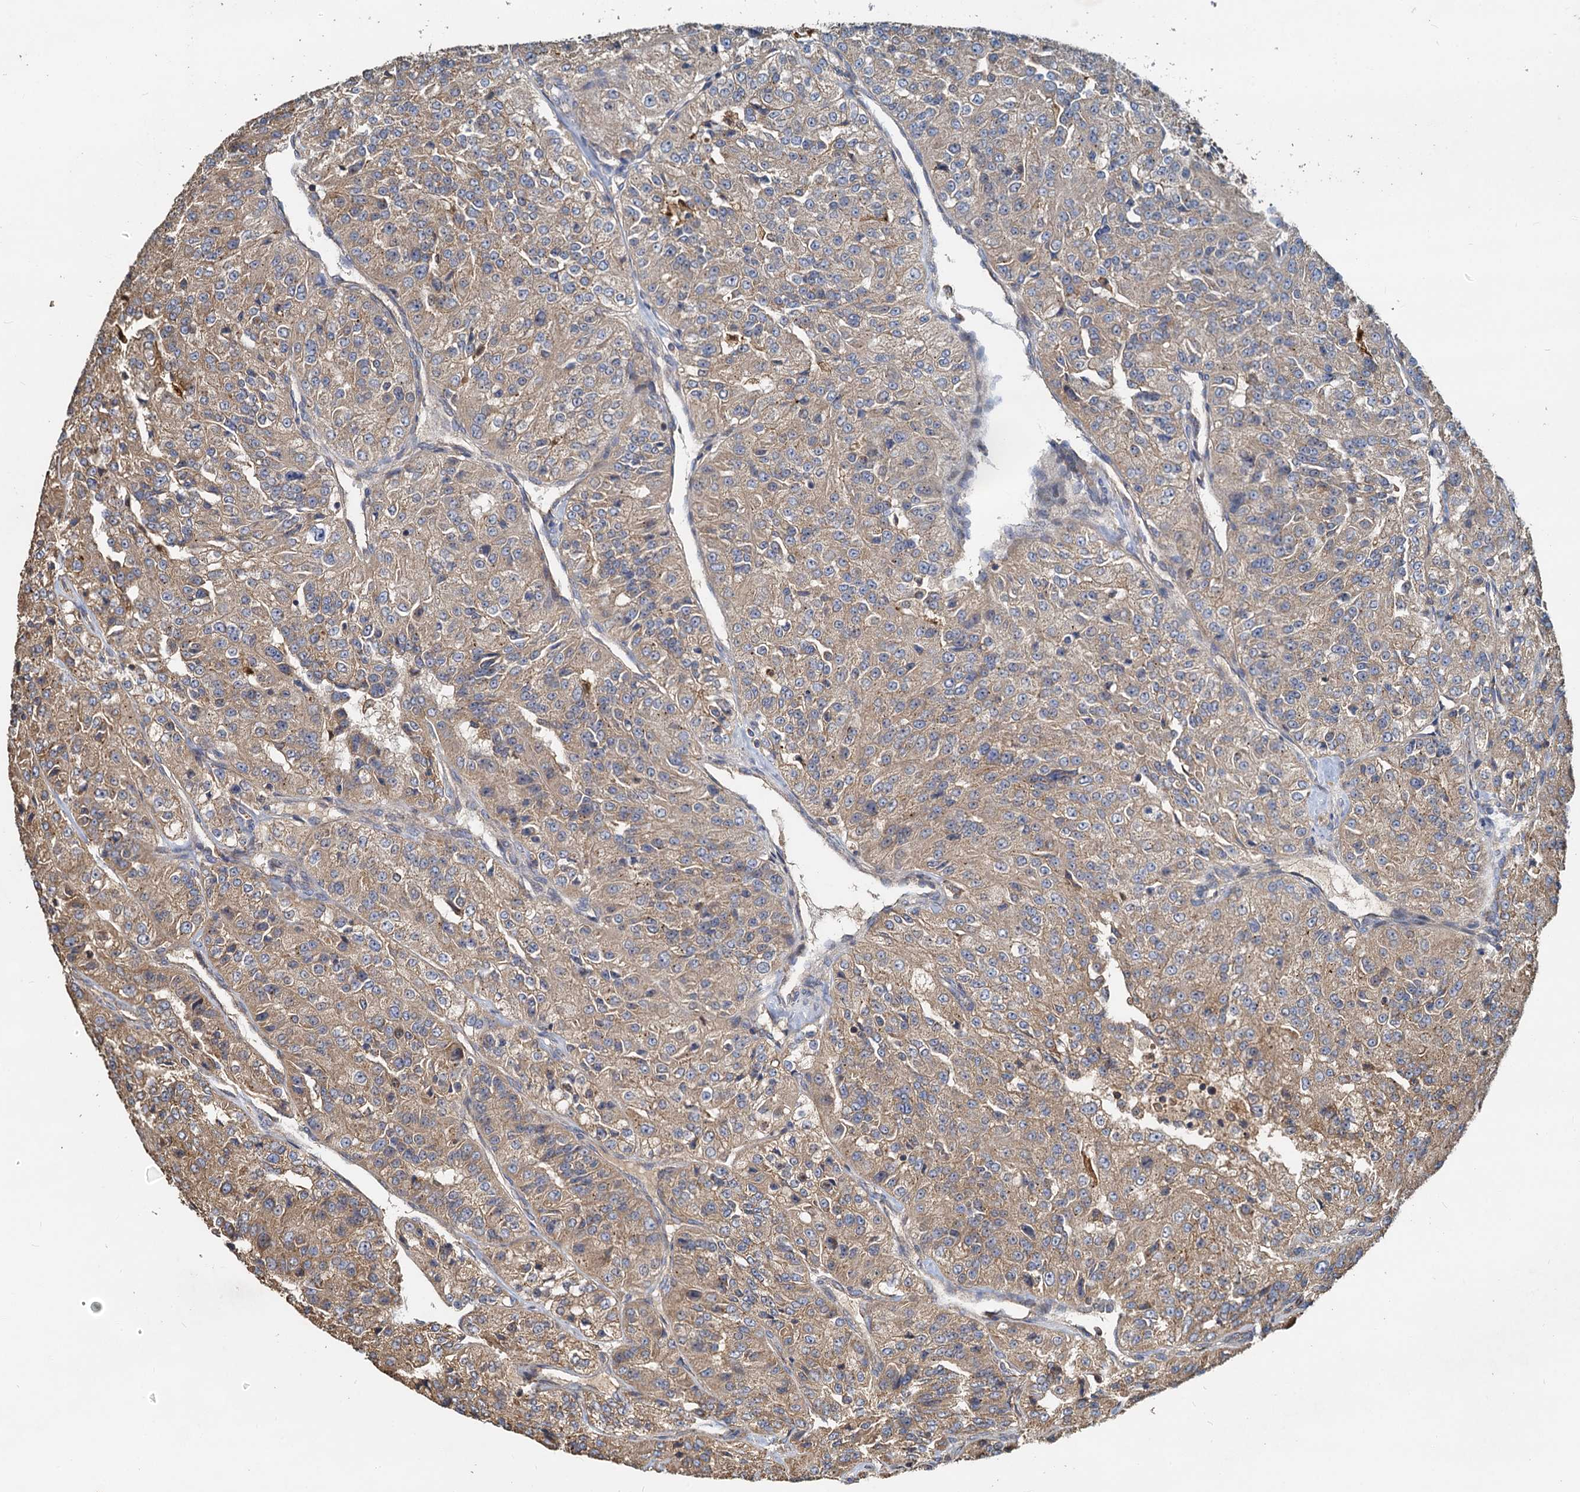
{"staining": {"intensity": "moderate", "quantity": ">75%", "location": "cytoplasmic/membranous"}, "tissue": "renal cancer", "cell_type": "Tumor cells", "image_type": "cancer", "snomed": [{"axis": "morphology", "description": "Adenocarcinoma, NOS"}, {"axis": "topography", "description": "Kidney"}], "caption": "Renal cancer (adenocarcinoma) stained with a brown dye shows moderate cytoplasmic/membranous positive staining in about >75% of tumor cells.", "gene": "SDS", "patient": {"sex": "female", "age": 63}}